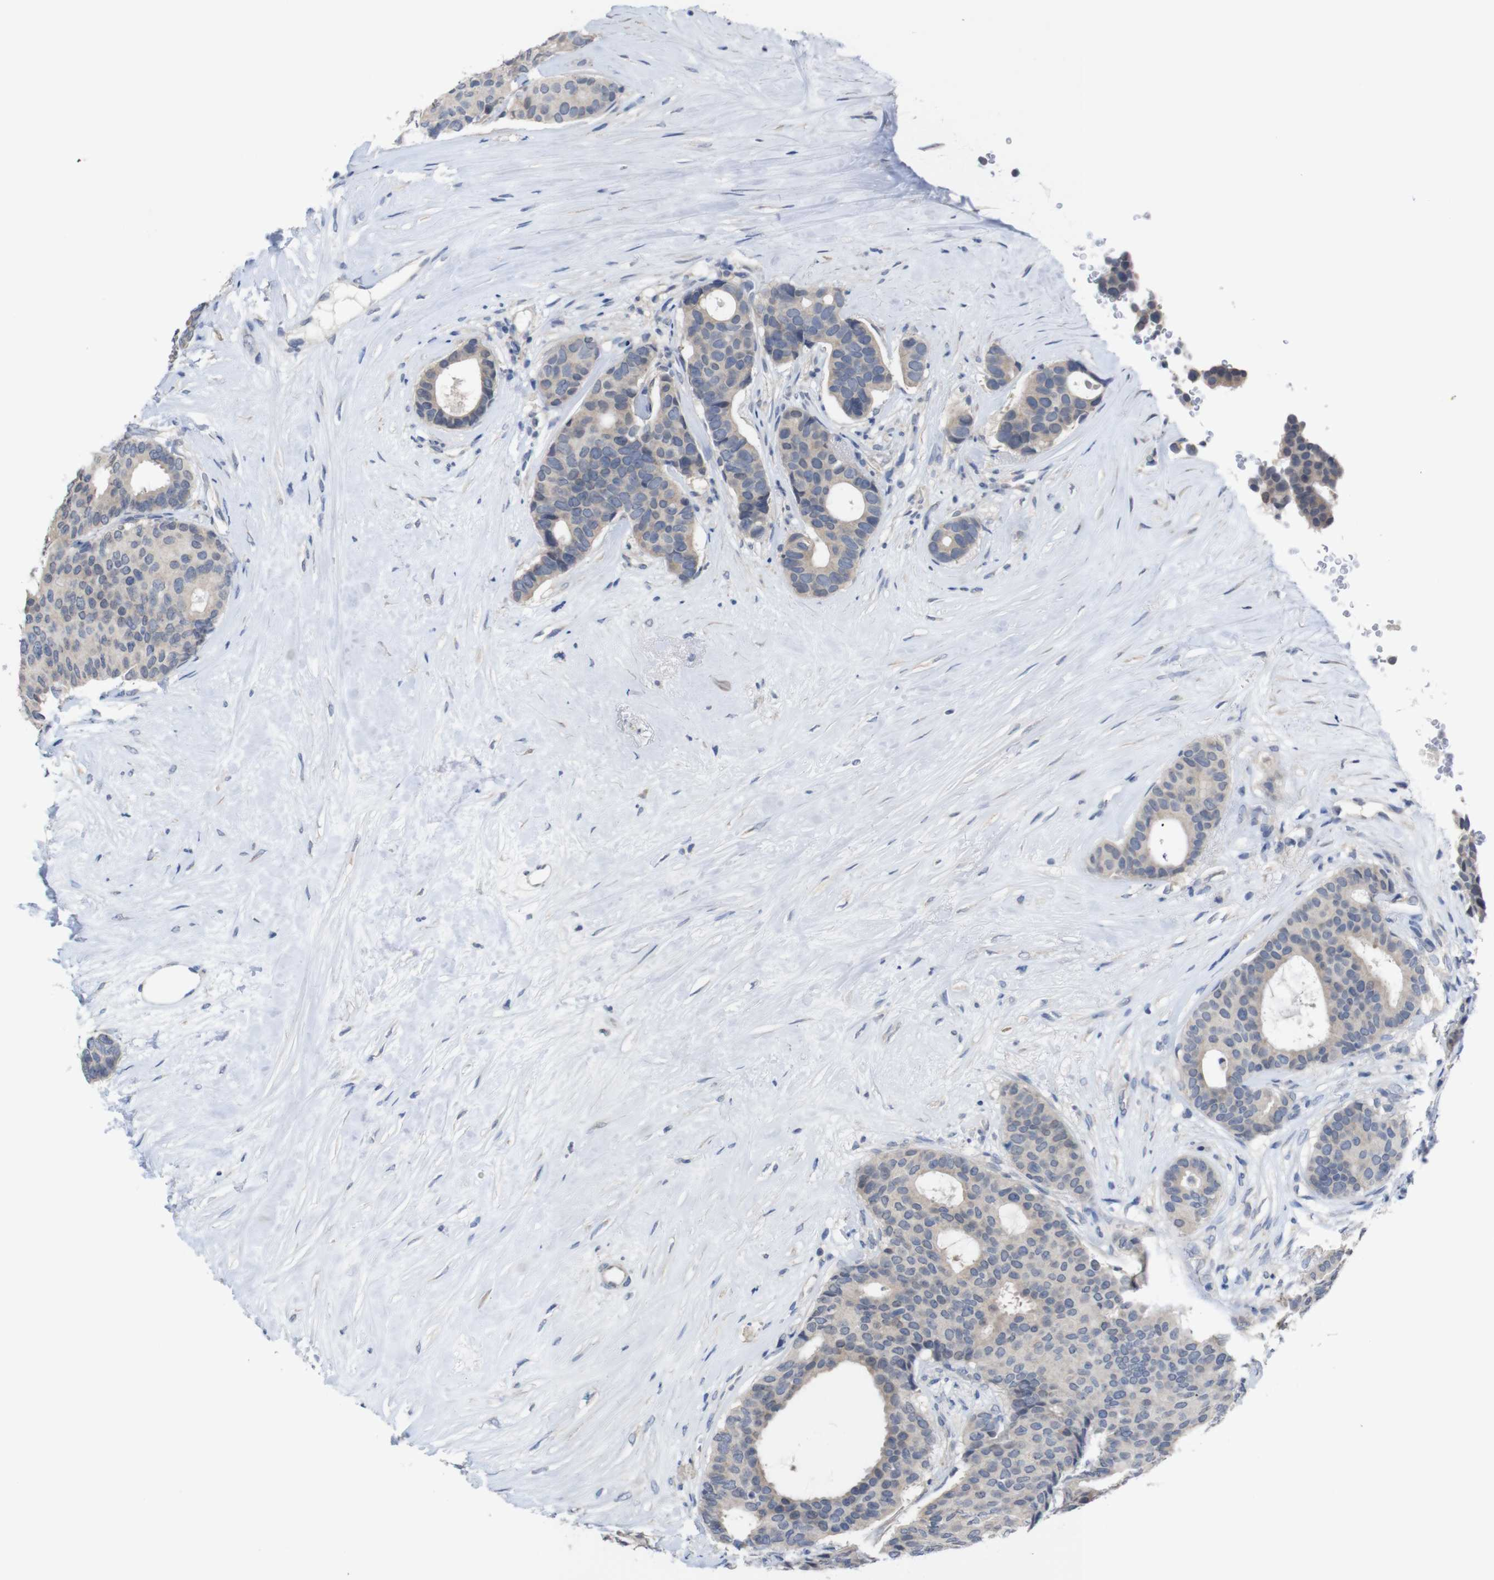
{"staining": {"intensity": "negative", "quantity": "none", "location": "none"}, "tissue": "breast cancer", "cell_type": "Tumor cells", "image_type": "cancer", "snomed": [{"axis": "morphology", "description": "Duct carcinoma"}, {"axis": "topography", "description": "Breast"}], "caption": "There is no significant positivity in tumor cells of intraductal carcinoma (breast).", "gene": "HNF1A", "patient": {"sex": "female", "age": 75}}